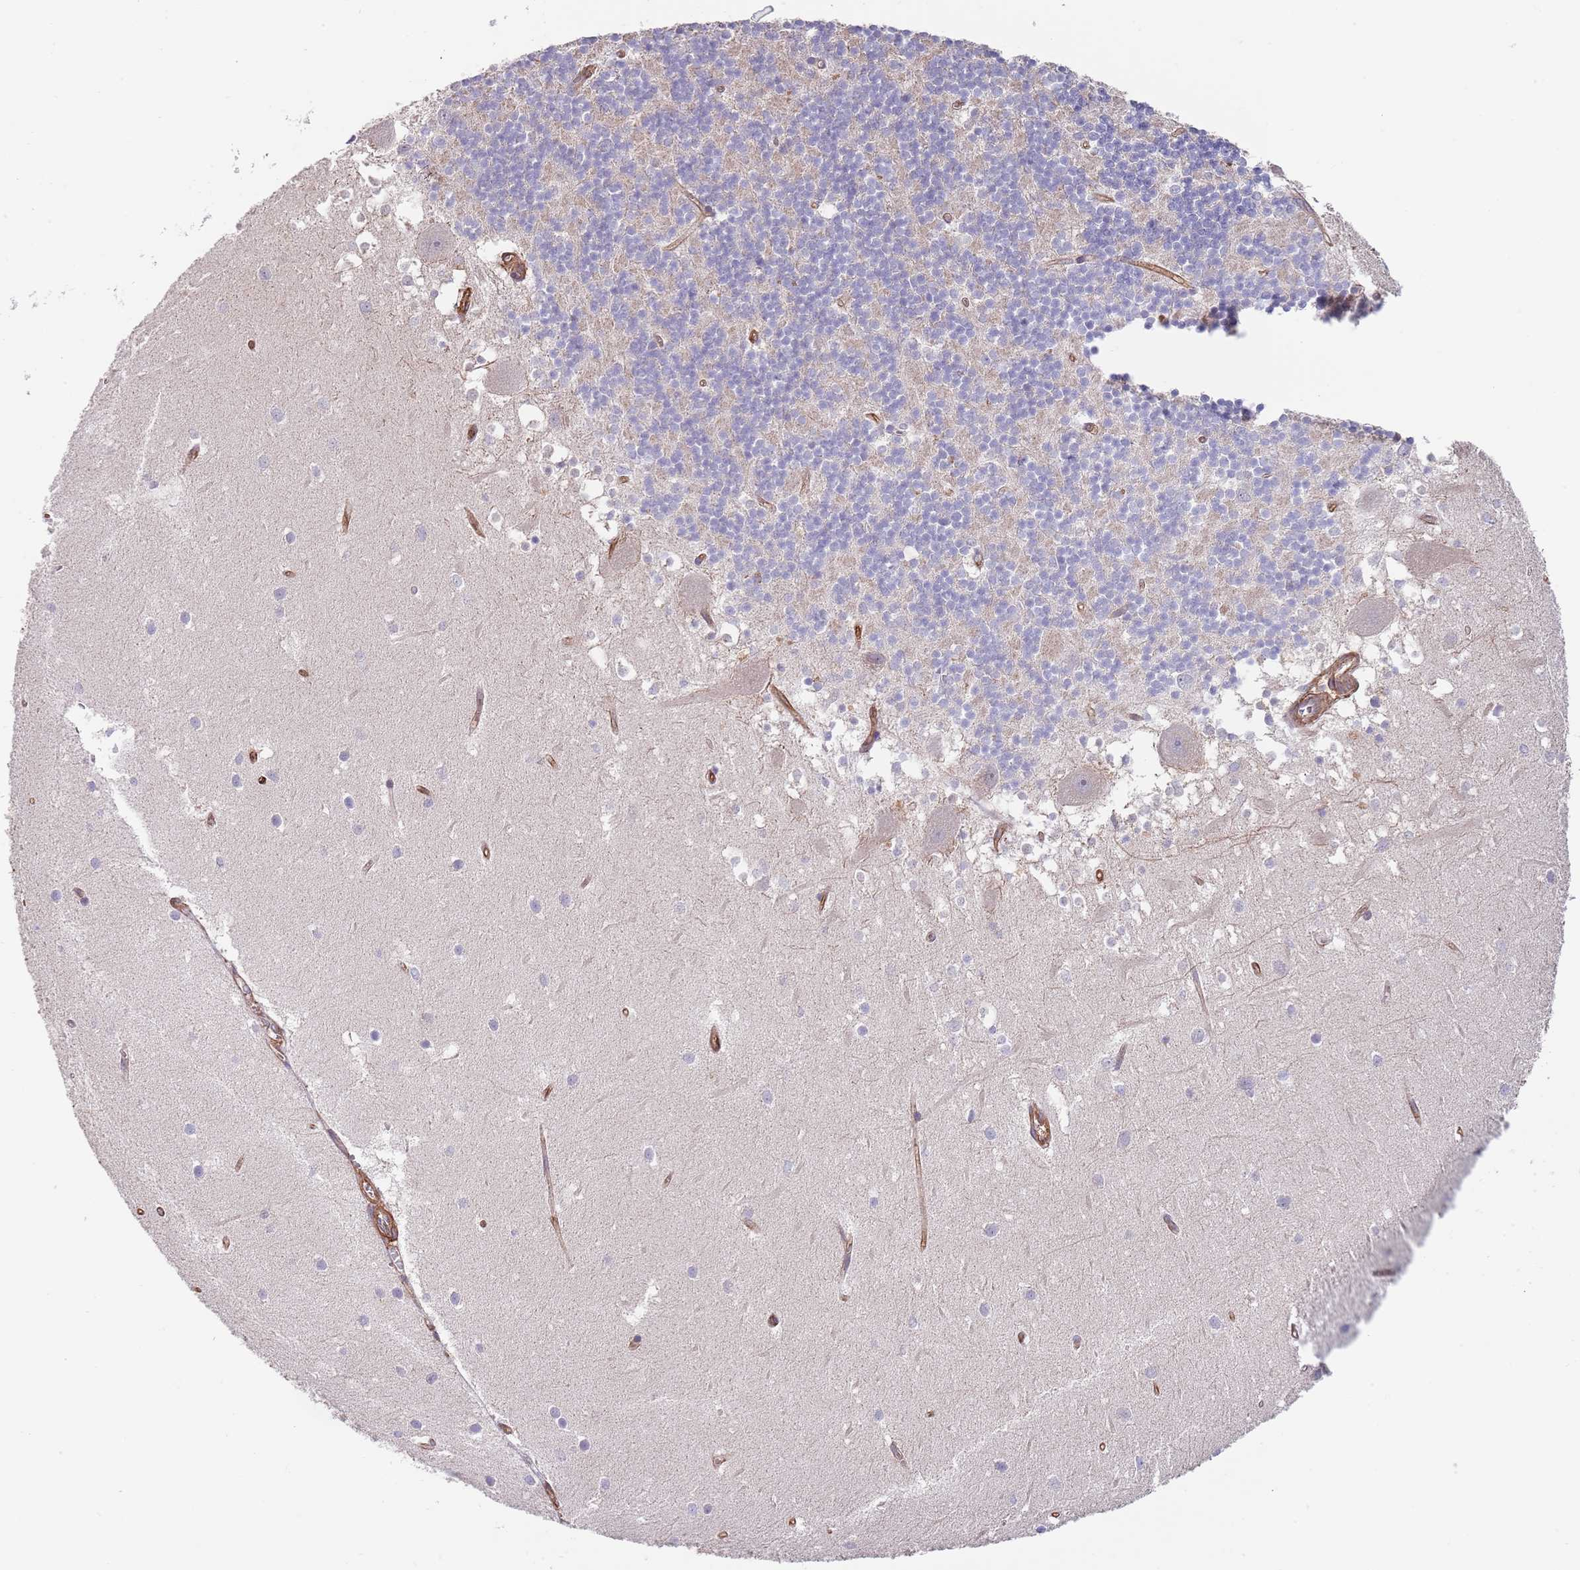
{"staining": {"intensity": "negative", "quantity": "none", "location": "none"}, "tissue": "cerebellum", "cell_type": "Cells in granular layer", "image_type": "normal", "snomed": [{"axis": "morphology", "description": "Normal tissue, NOS"}, {"axis": "topography", "description": "Cerebellum"}], "caption": "This micrograph is of unremarkable cerebellum stained with immunohistochemistry (IHC) to label a protein in brown with the nuclei are counter-stained blue. There is no staining in cells in granular layer.", "gene": "BPNT1", "patient": {"sex": "male", "age": 54}}